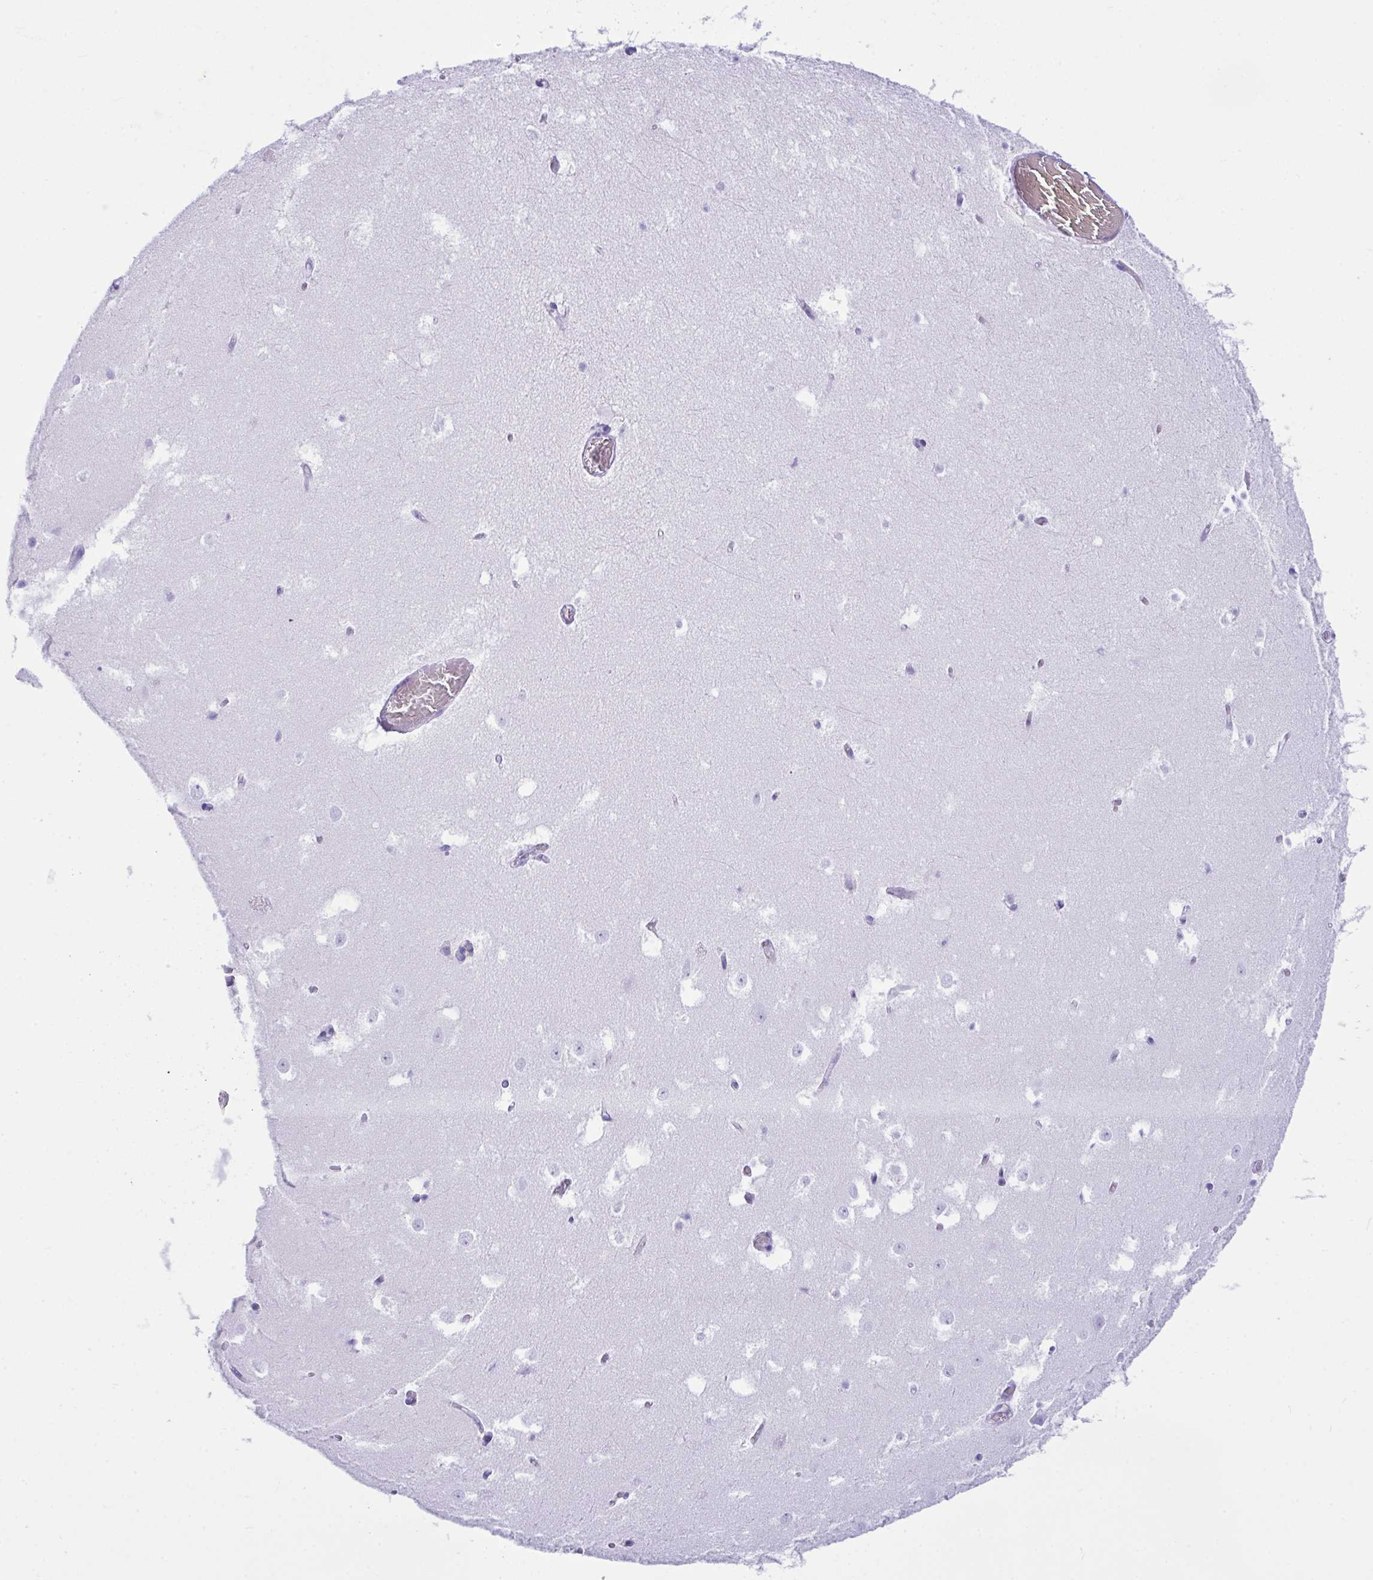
{"staining": {"intensity": "negative", "quantity": "none", "location": "none"}, "tissue": "hippocampus", "cell_type": "Glial cells", "image_type": "normal", "snomed": [{"axis": "morphology", "description": "Normal tissue, NOS"}, {"axis": "topography", "description": "Hippocampus"}], "caption": "Immunohistochemistry histopathology image of normal hippocampus stained for a protein (brown), which exhibits no staining in glial cells.", "gene": "BEST4", "patient": {"sex": "female", "age": 52}}